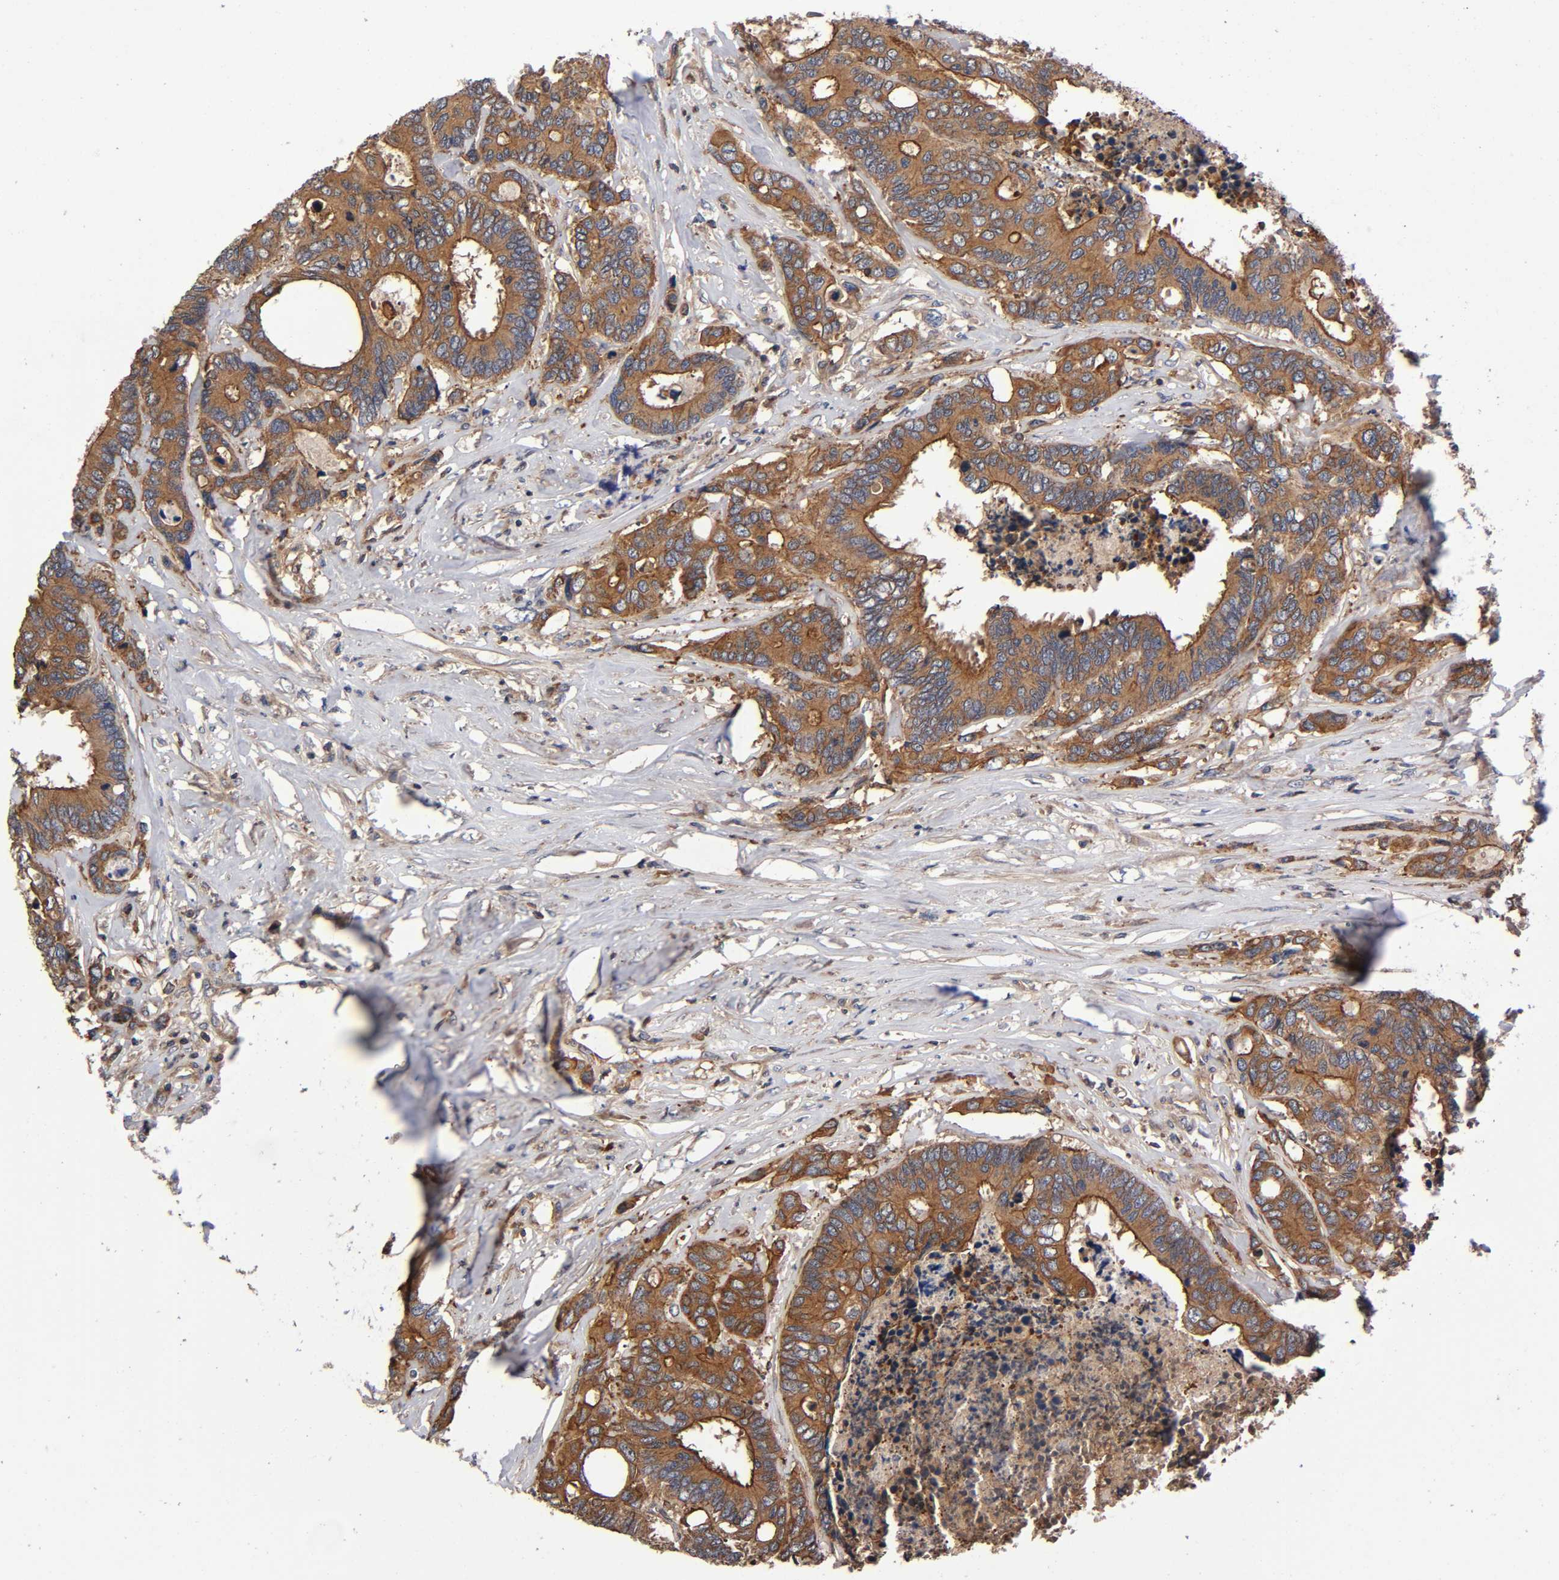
{"staining": {"intensity": "strong", "quantity": ">75%", "location": "cytoplasmic/membranous"}, "tissue": "colorectal cancer", "cell_type": "Tumor cells", "image_type": "cancer", "snomed": [{"axis": "morphology", "description": "Adenocarcinoma, NOS"}, {"axis": "topography", "description": "Rectum"}], "caption": "IHC photomicrograph of adenocarcinoma (colorectal) stained for a protein (brown), which shows high levels of strong cytoplasmic/membranous staining in approximately >75% of tumor cells.", "gene": "LAMTOR2", "patient": {"sex": "male", "age": 55}}